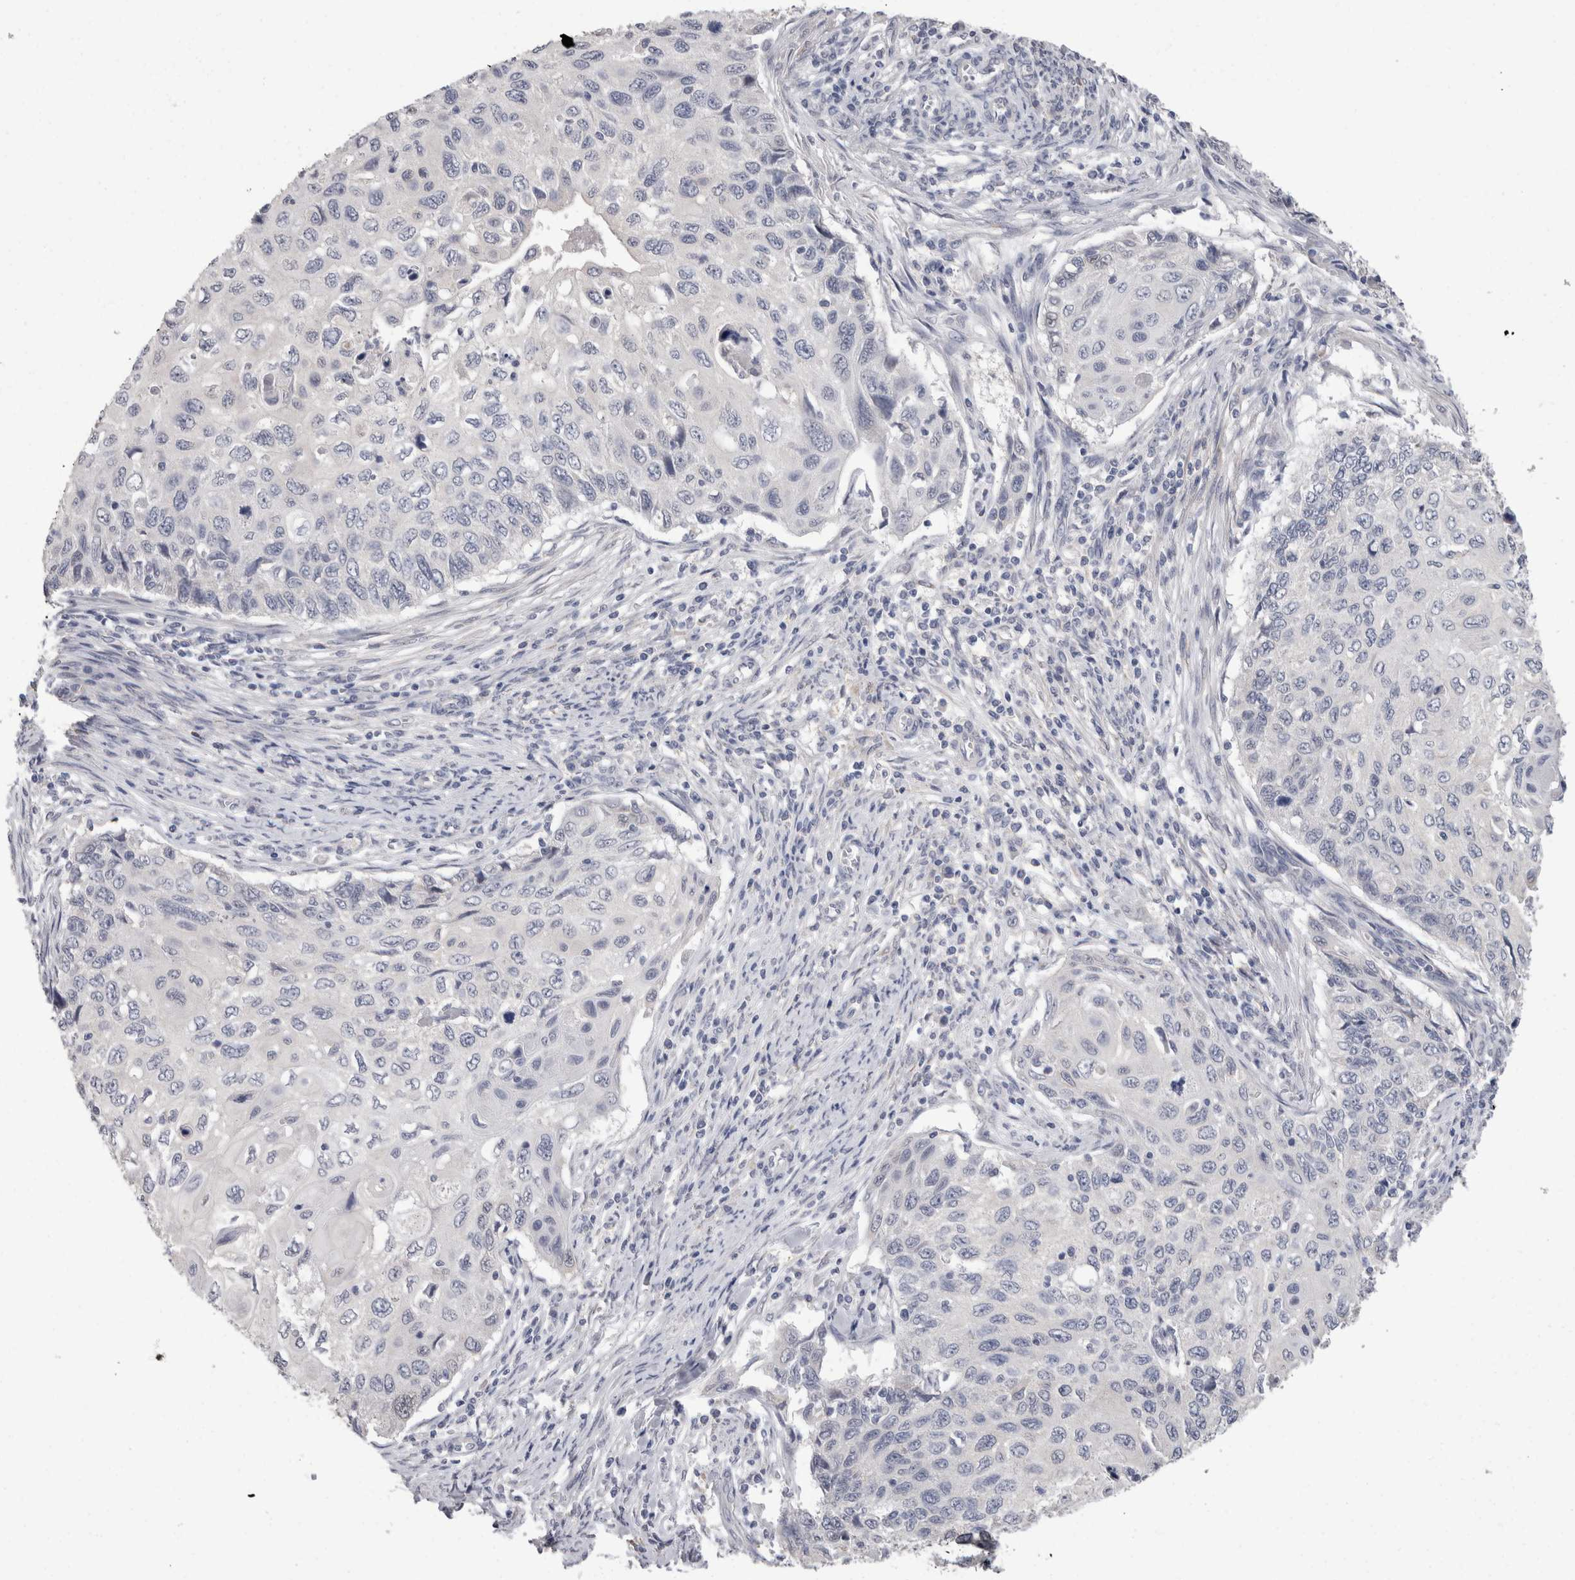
{"staining": {"intensity": "negative", "quantity": "none", "location": "none"}, "tissue": "cervical cancer", "cell_type": "Tumor cells", "image_type": "cancer", "snomed": [{"axis": "morphology", "description": "Squamous cell carcinoma, NOS"}, {"axis": "topography", "description": "Cervix"}], "caption": "The IHC micrograph has no significant staining in tumor cells of cervical cancer tissue. (DAB (3,3'-diaminobenzidine) IHC with hematoxylin counter stain).", "gene": "FHOD3", "patient": {"sex": "female", "age": 70}}